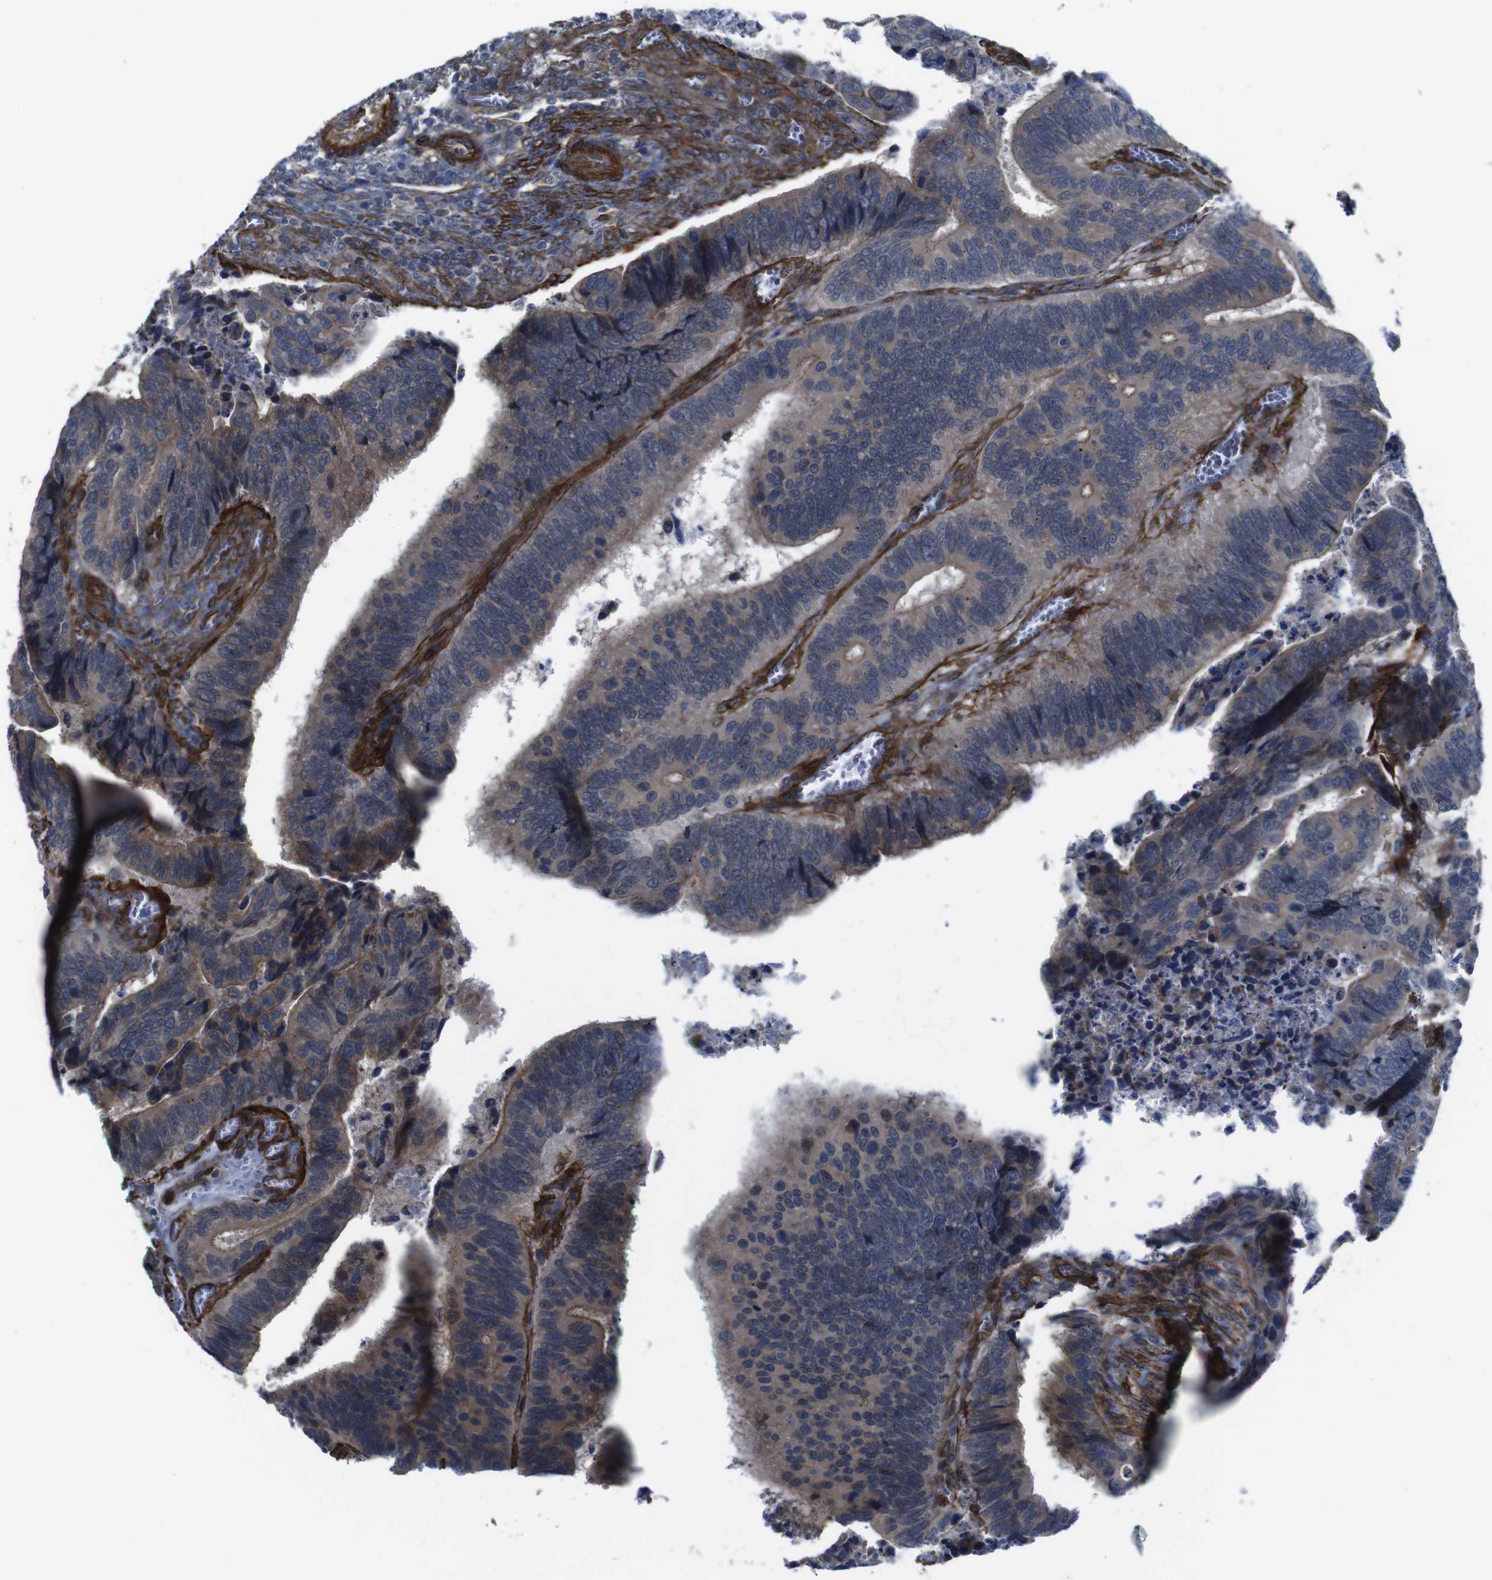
{"staining": {"intensity": "weak", "quantity": ">75%", "location": "cytoplasmic/membranous"}, "tissue": "colorectal cancer", "cell_type": "Tumor cells", "image_type": "cancer", "snomed": [{"axis": "morphology", "description": "Inflammation, NOS"}, {"axis": "morphology", "description": "Adenocarcinoma, NOS"}, {"axis": "topography", "description": "Colon"}], "caption": "This photomicrograph displays IHC staining of adenocarcinoma (colorectal), with low weak cytoplasmic/membranous staining in about >75% of tumor cells.", "gene": "GGT7", "patient": {"sex": "male", "age": 72}}